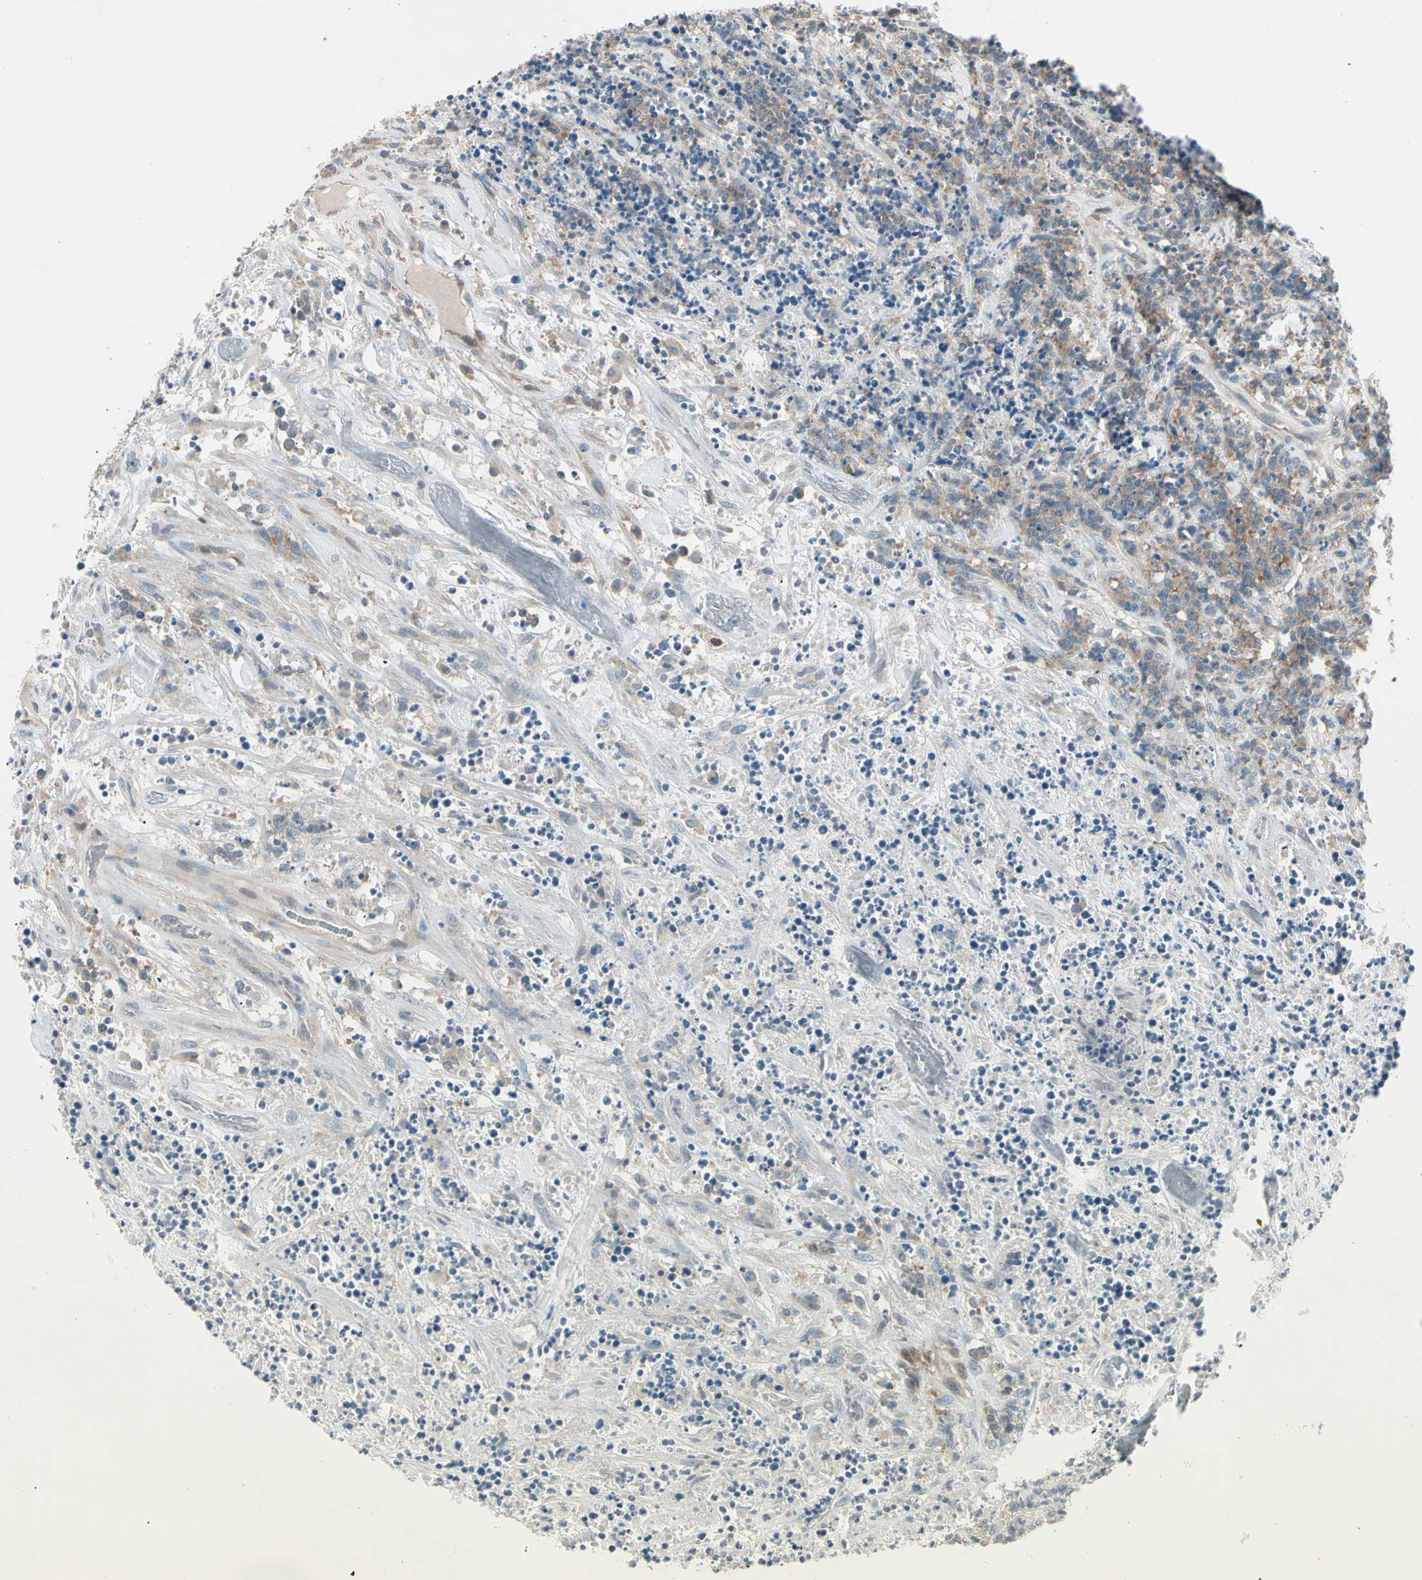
{"staining": {"intensity": "weak", "quantity": "25%-75%", "location": "cytoplasmic/membranous"}, "tissue": "lymphoma", "cell_type": "Tumor cells", "image_type": "cancer", "snomed": [{"axis": "morphology", "description": "Malignant lymphoma, non-Hodgkin's type, High grade"}, {"axis": "topography", "description": "Soft tissue"}], "caption": "Lymphoma was stained to show a protein in brown. There is low levels of weak cytoplasmic/membranous expression in approximately 25%-75% of tumor cells. (DAB (3,3'-diaminobenzidine) IHC, brown staining for protein, blue staining for nuclei).", "gene": "IL1R1", "patient": {"sex": "male", "age": 18}}